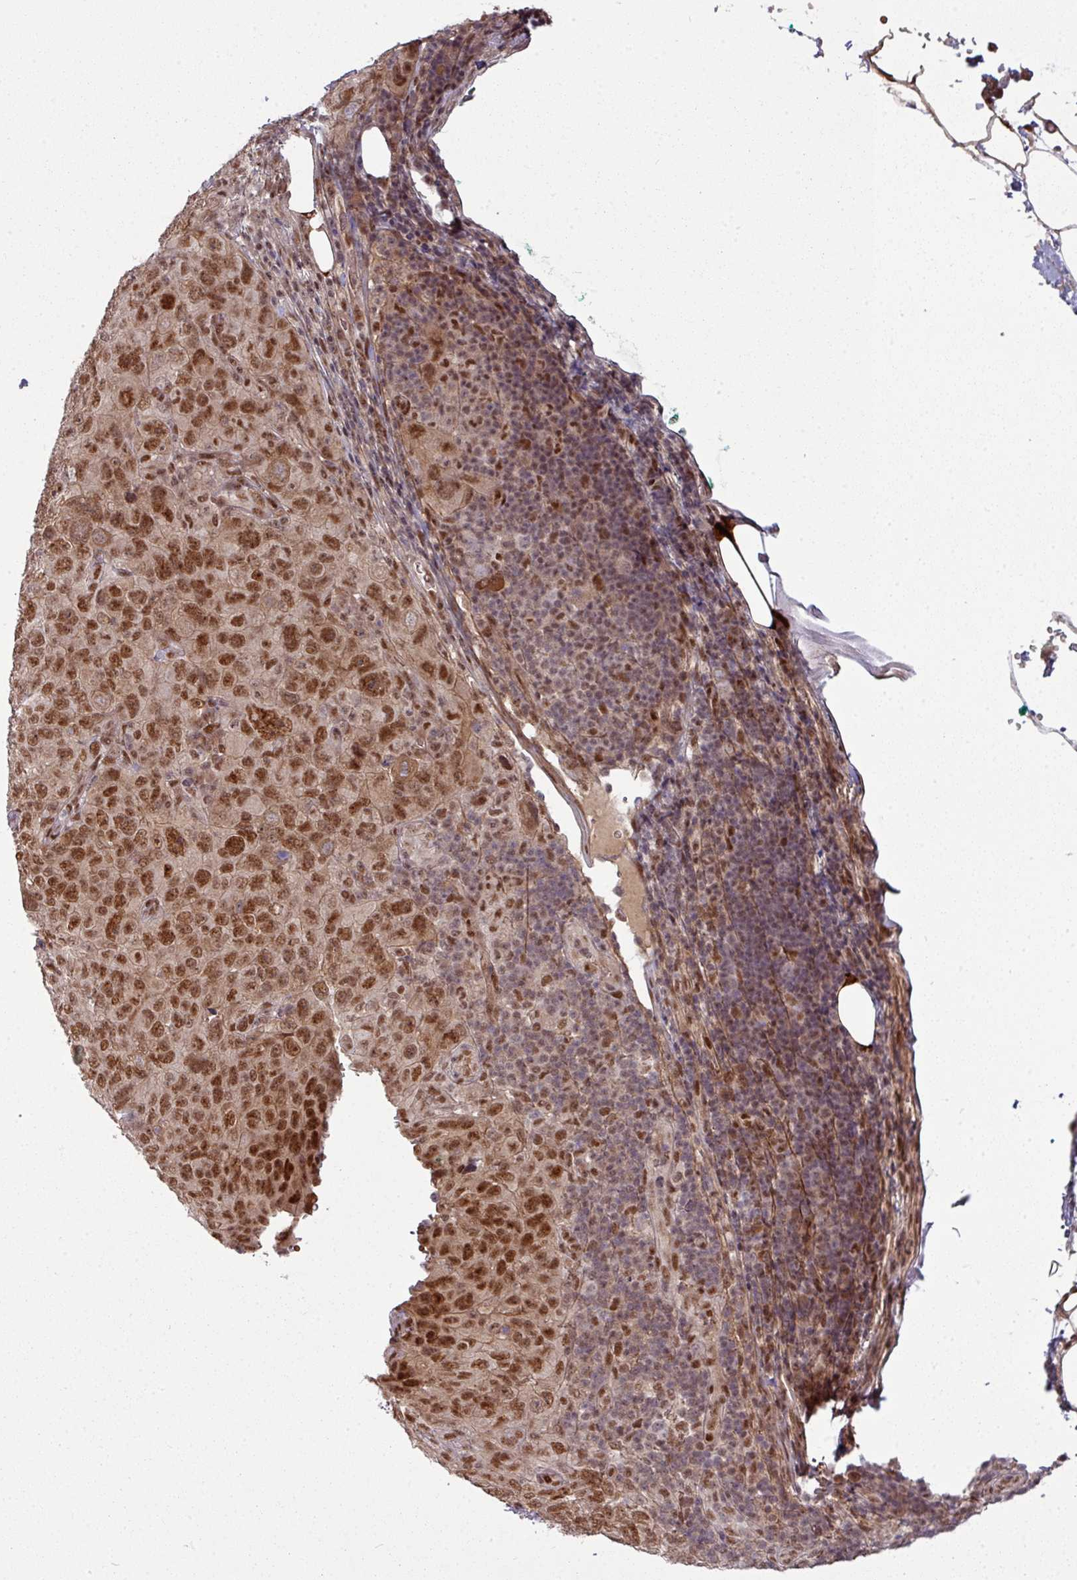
{"staining": {"intensity": "strong", "quantity": ">75%", "location": "nuclear"}, "tissue": "pancreatic cancer", "cell_type": "Tumor cells", "image_type": "cancer", "snomed": [{"axis": "morphology", "description": "Adenocarcinoma, NOS"}, {"axis": "topography", "description": "Pancreas"}], "caption": "This is an image of IHC staining of adenocarcinoma (pancreatic), which shows strong expression in the nuclear of tumor cells.", "gene": "CIC", "patient": {"sex": "male", "age": 68}}